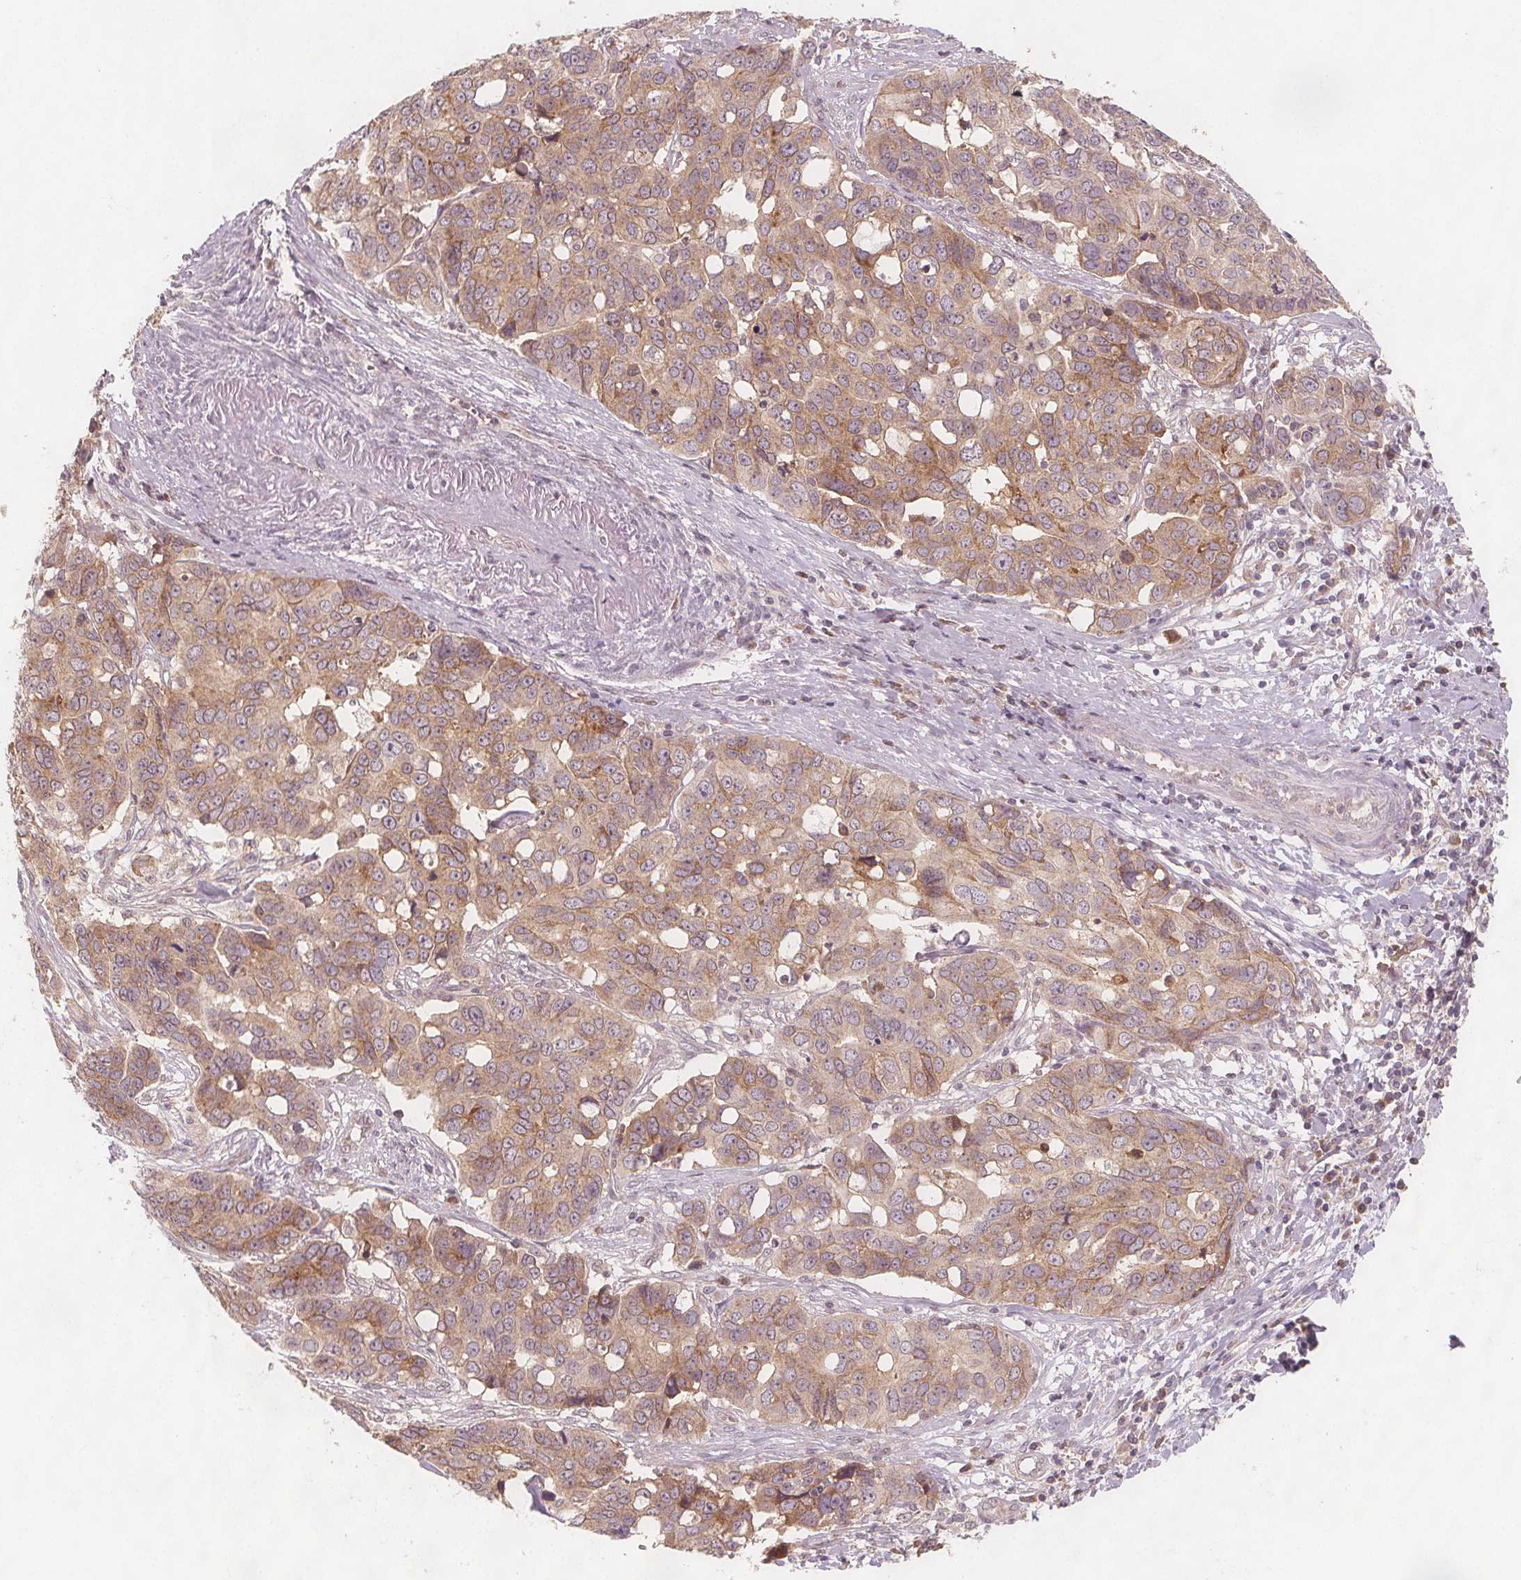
{"staining": {"intensity": "weak", "quantity": ">75%", "location": "cytoplasmic/membranous"}, "tissue": "ovarian cancer", "cell_type": "Tumor cells", "image_type": "cancer", "snomed": [{"axis": "morphology", "description": "Carcinoma, endometroid"}, {"axis": "topography", "description": "Ovary"}], "caption": "Ovarian cancer tissue reveals weak cytoplasmic/membranous positivity in about >75% of tumor cells", "gene": "NCSTN", "patient": {"sex": "female", "age": 78}}